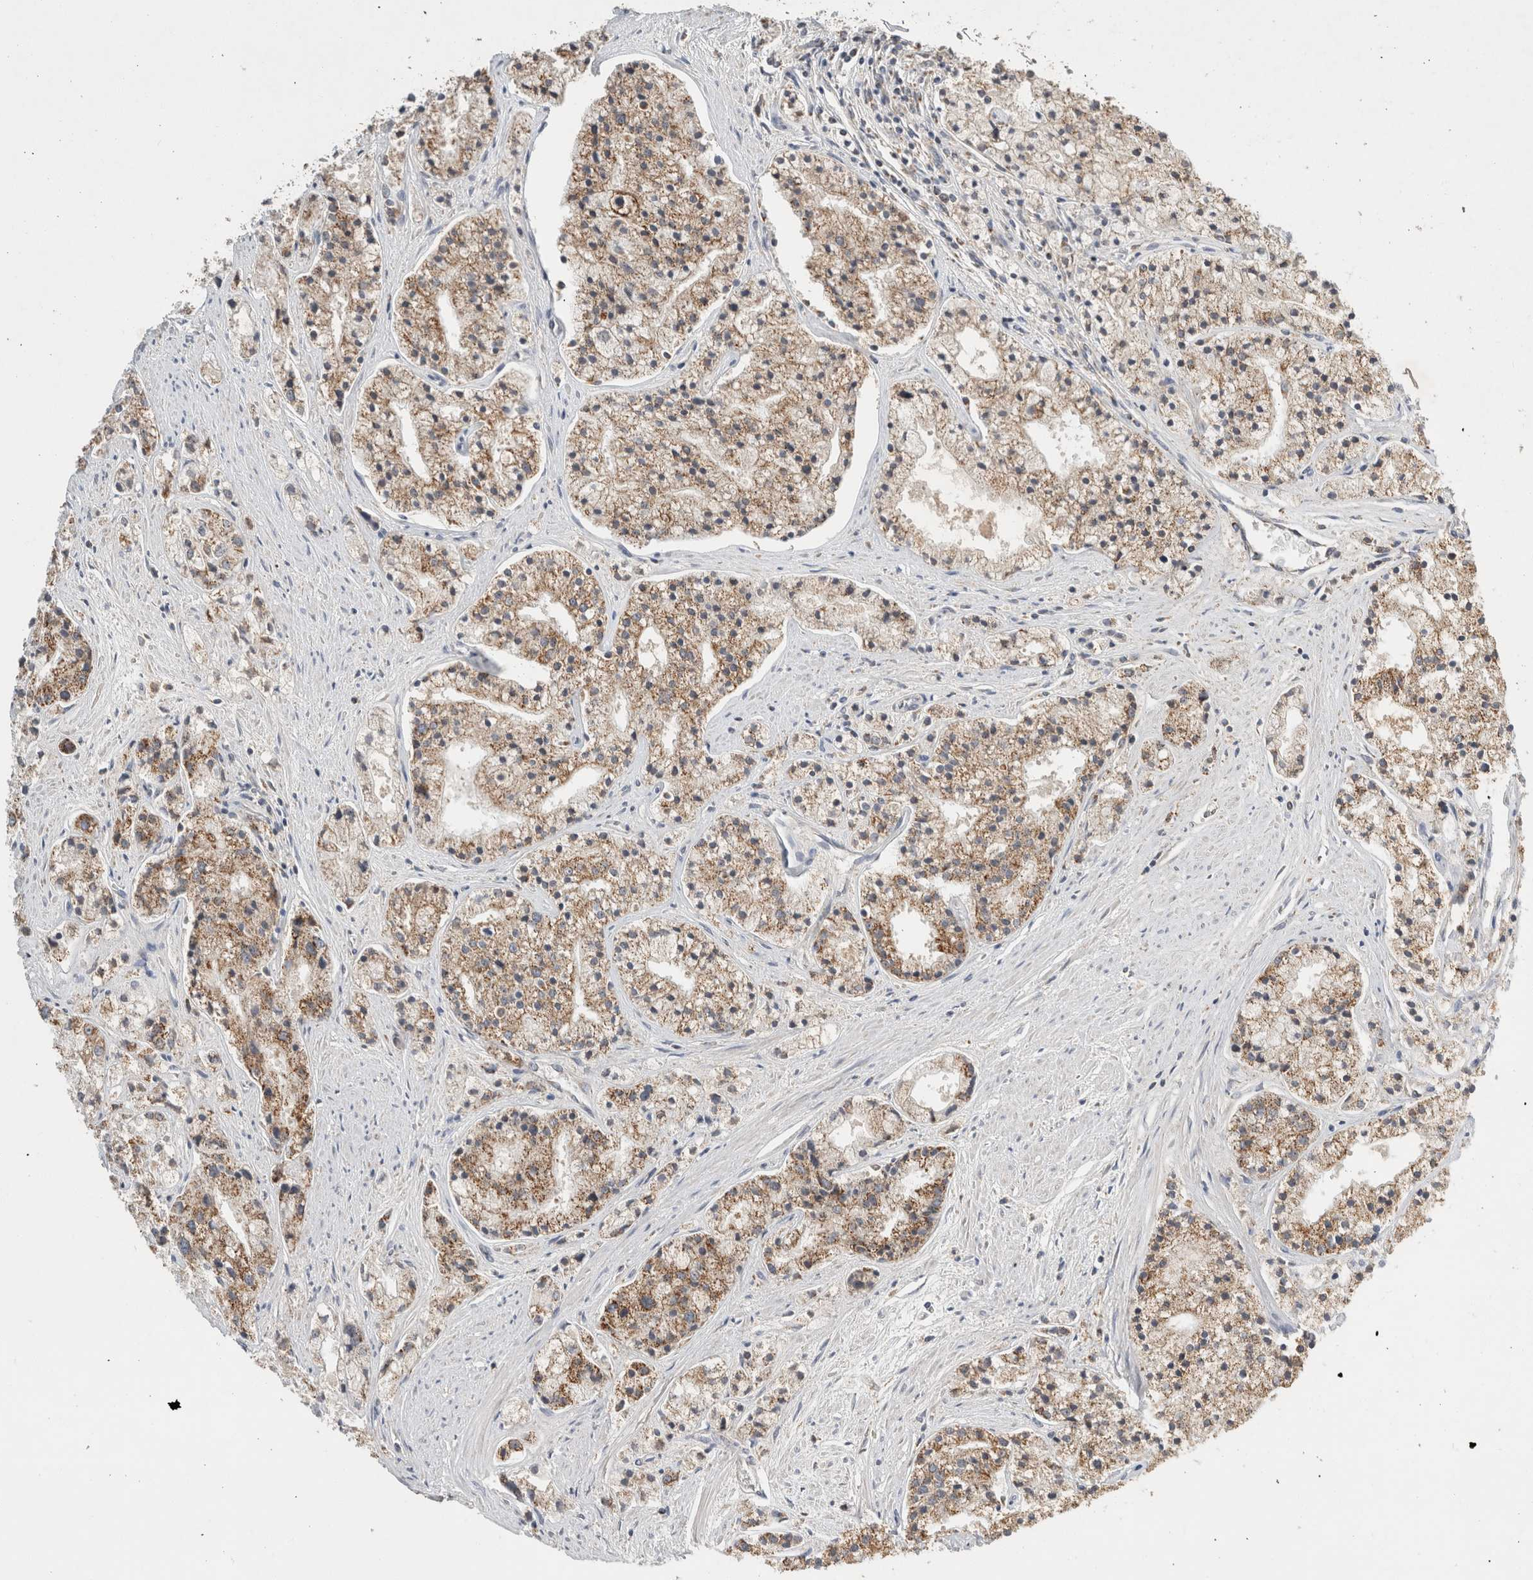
{"staining": {"intensity": "moderate", "quantity": ">75%", "location": "cytoplasmic/membranous"}, "tissue": "prostate cancer", "cell_type": "Tumor cells", "image_type": "cancer", "snomed": [{"axis": "morphology", "description": "Adenocarcinoma, High grade"}, {"axis": "topography", "description": "Prostate"}], "caption": "Immunohistochemistry (IHC) of prostate cancer reveals medium levels of moderate cytoplasmic/membranous staining in approximately >75% of tumor cells.", "gene": "AMPD1", "patient": {"sex": "male", "age": 50}}